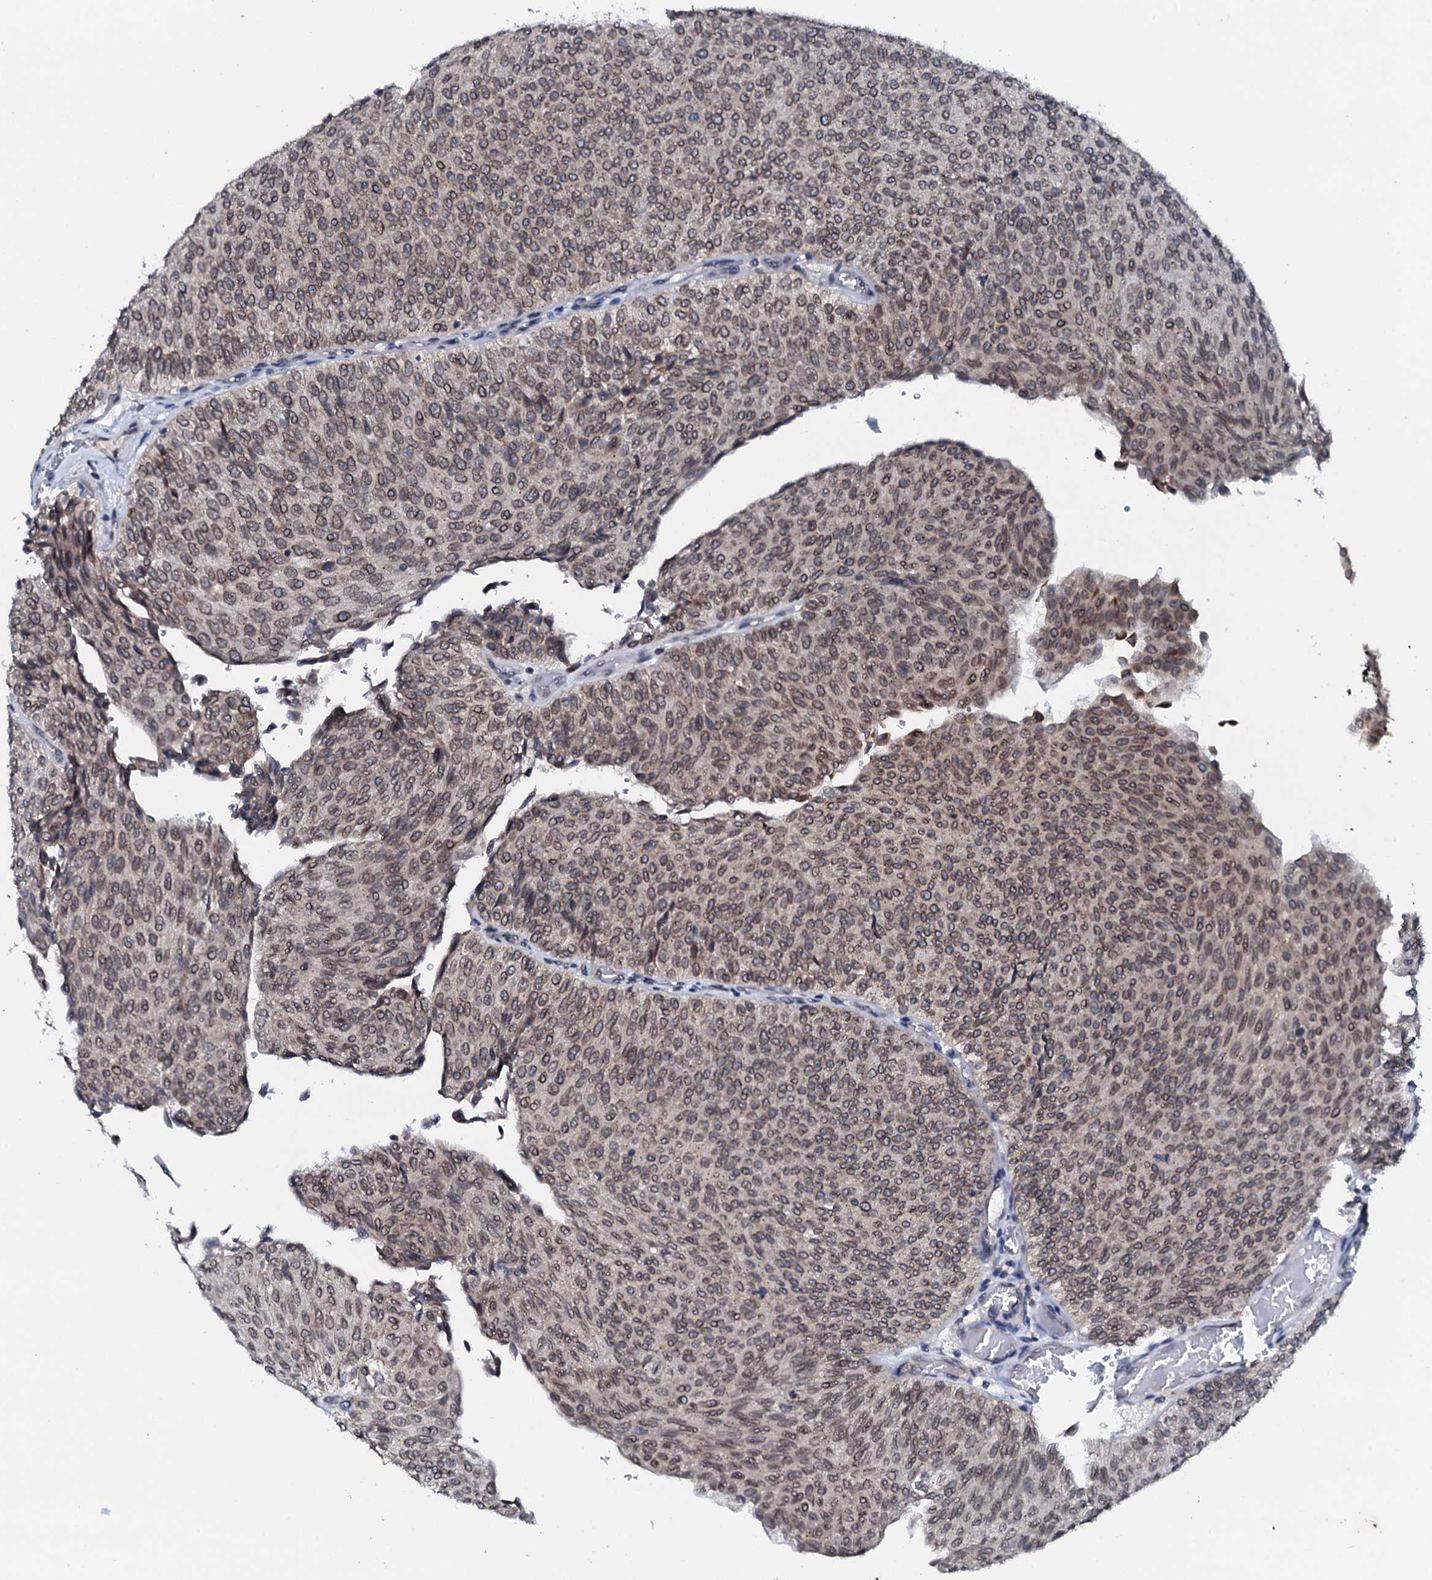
{"staining": {"intensity": "weak", "quantity": "25%-75%", "location": "nuclear"}, "tissue": "urothelial cancer", "cell_type": "Tumor cells", "image_type": "cancer", "snomed": [{"axis": "morphology", "description": "Urothelial carcinoma, Low grade"}, {"axis": "topography", "description": "Urinary bladder"}], "caption": "Immunohistochemistry of low-grade urothelial carcinoma exhibits low levels of weak nuclear positivity in approximately 25%-75% of tumor cells.", "gene": "SNTA1", "patient": {"sex": "male", "age": 78}}